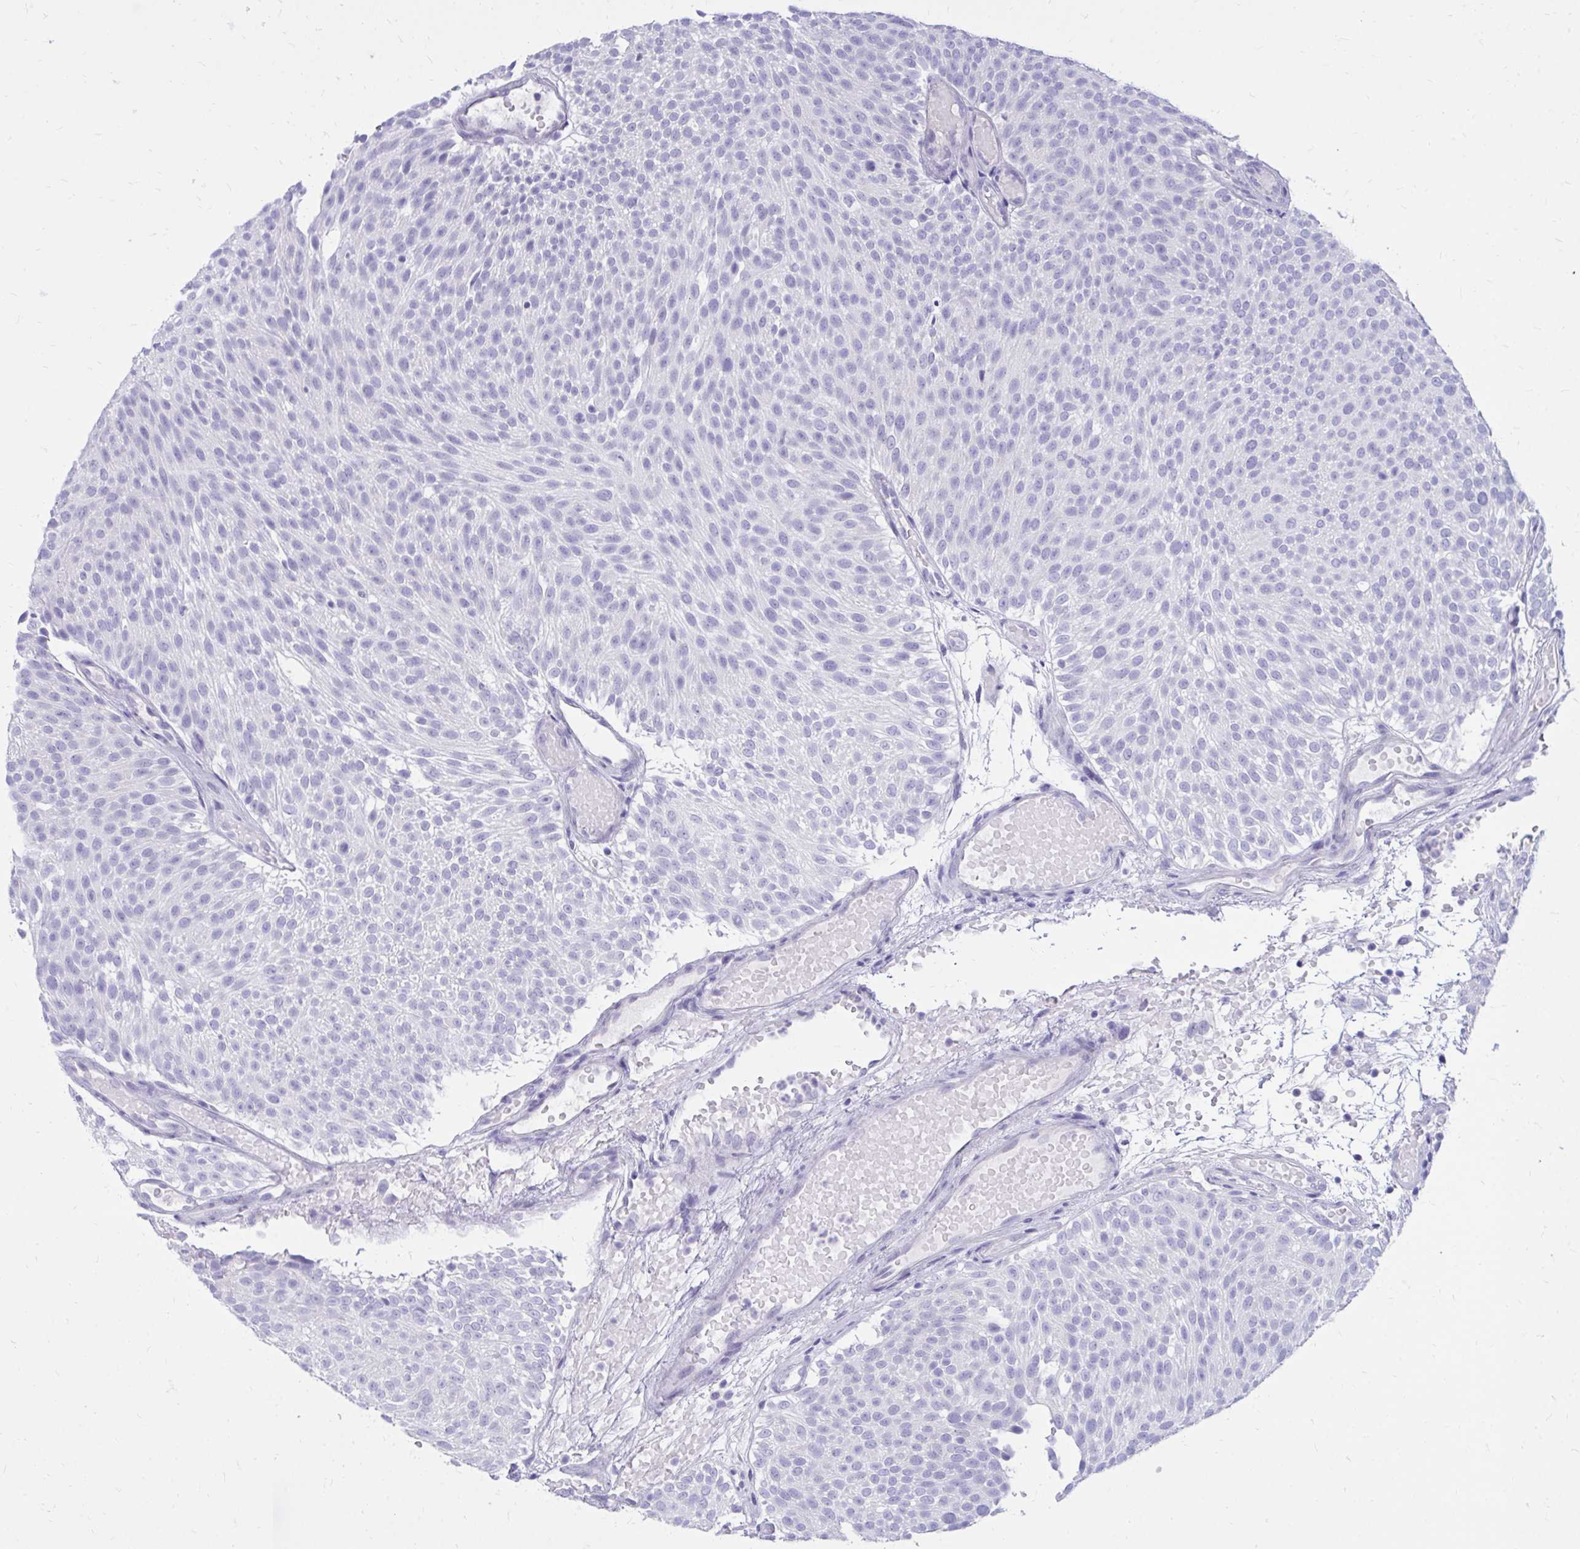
{"staining": {"intensity": "negative", "quantity": "none", "location": "none"}, "tissue": "urothelial cancer", "cell_type": "Tumor cells", "image_type": "cancer", "snomed": [{"axis": "morphology", "description": "Urothelial carcinoma, Low grade"}, {"axis": "topography", "description": "Urinary bladder"}], "caption": "DAB immunohistochemical staining of urothelial cancer exhibits no significant positivity in tumor cells.", "gene": "NANOGNB", "patient": {"sex": "male", "age": 78}}